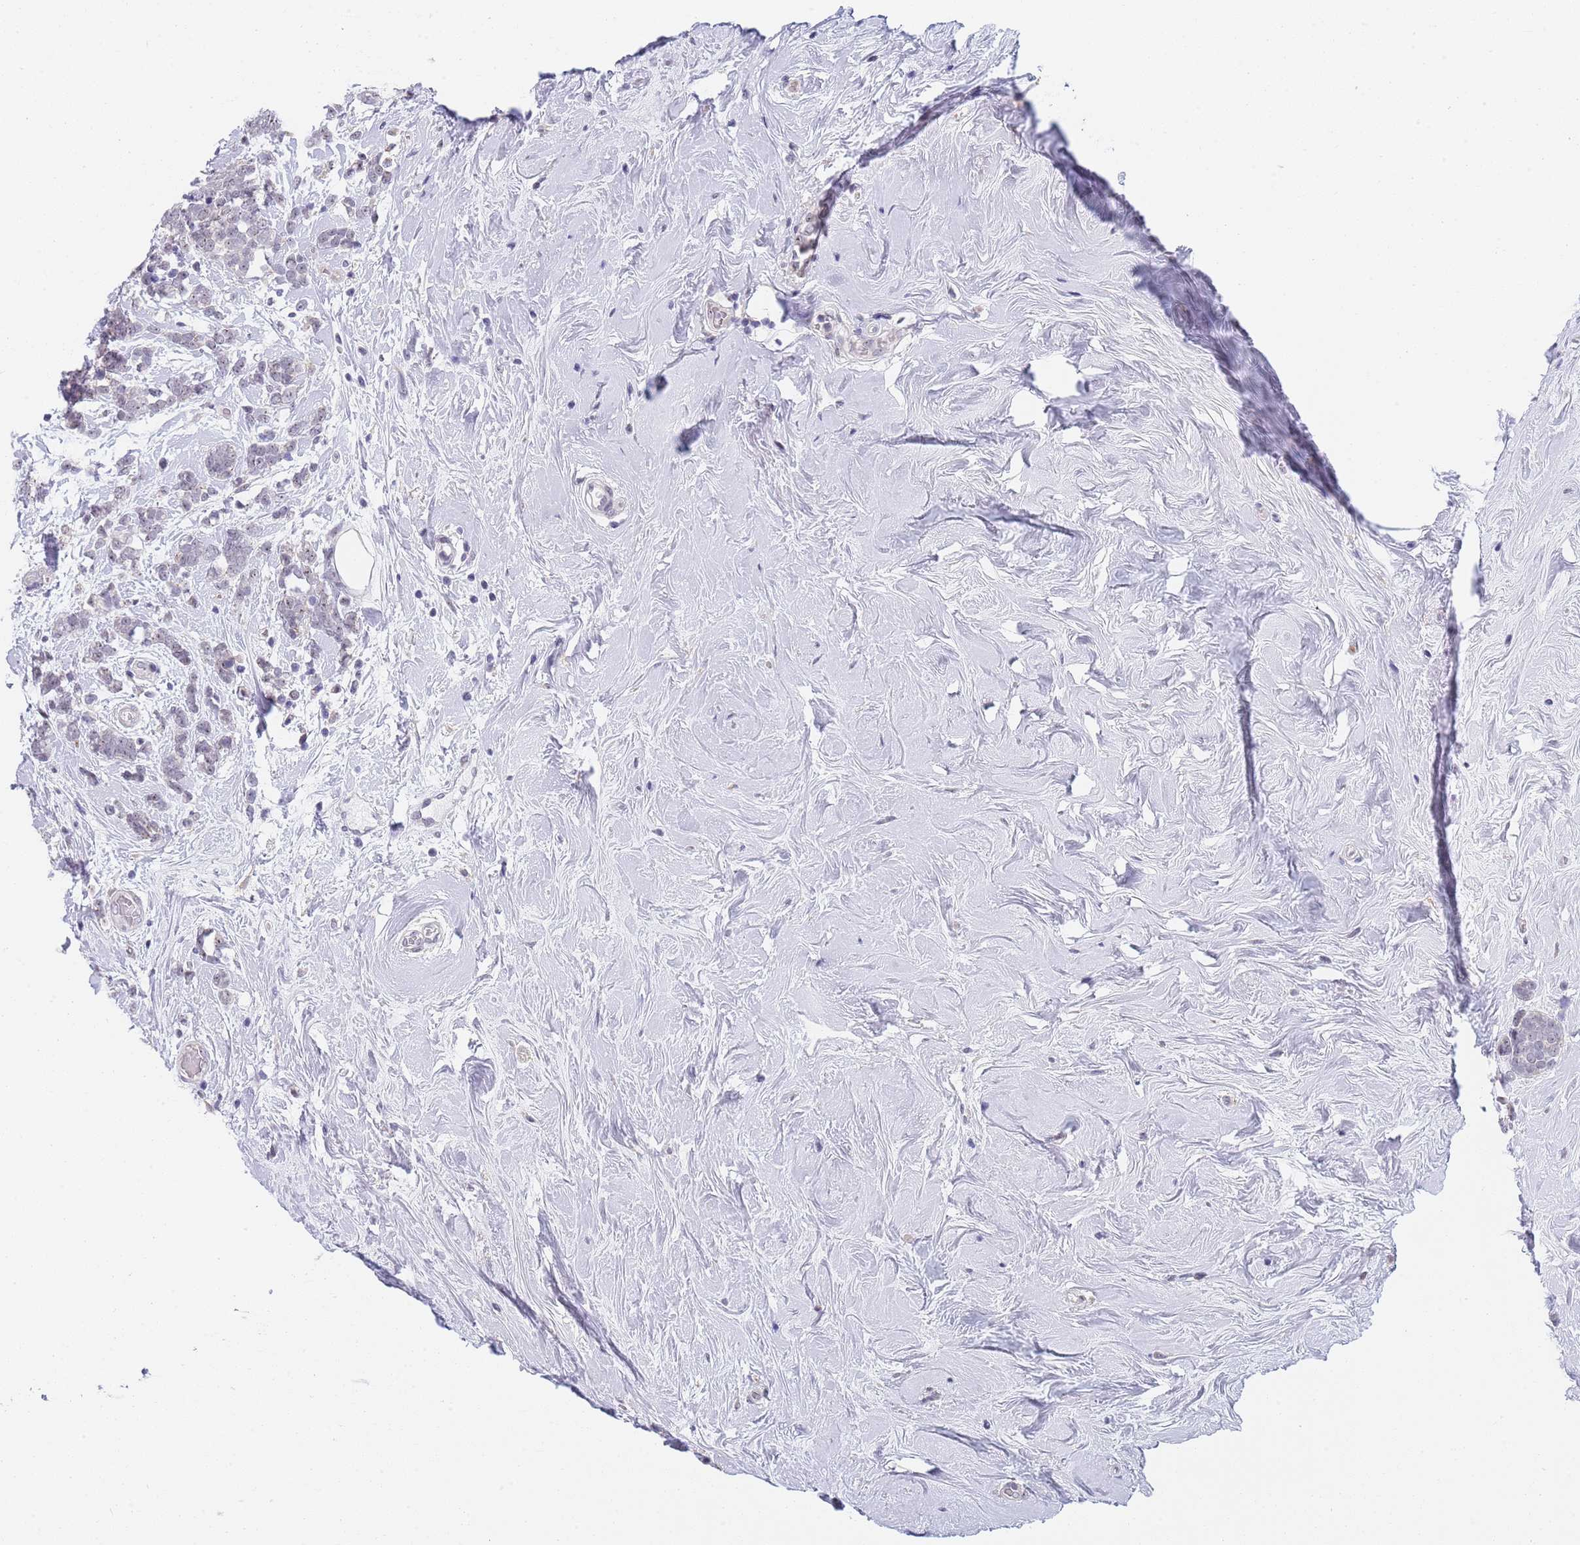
{"staining": {"intensity": "negative", "quantity": "none", "location": "none"}, "tissue": "breast cancer", "cell_type": "Tumor cells", "image_type": "cancer", "snomed": [{"axis": "morphology", "description": "Lobular carcinoma"}, {"axis": "topography", "description": "Breast"}], "caption": "Immunohistochemistry (IHC) histopathology image of breast cancer stained for a protein (brown), which displays no staining in tumor cells. Nuclei are stained in blue.", "gene": "PLCL2", "patient": {"sex": "female", "age": 58}}